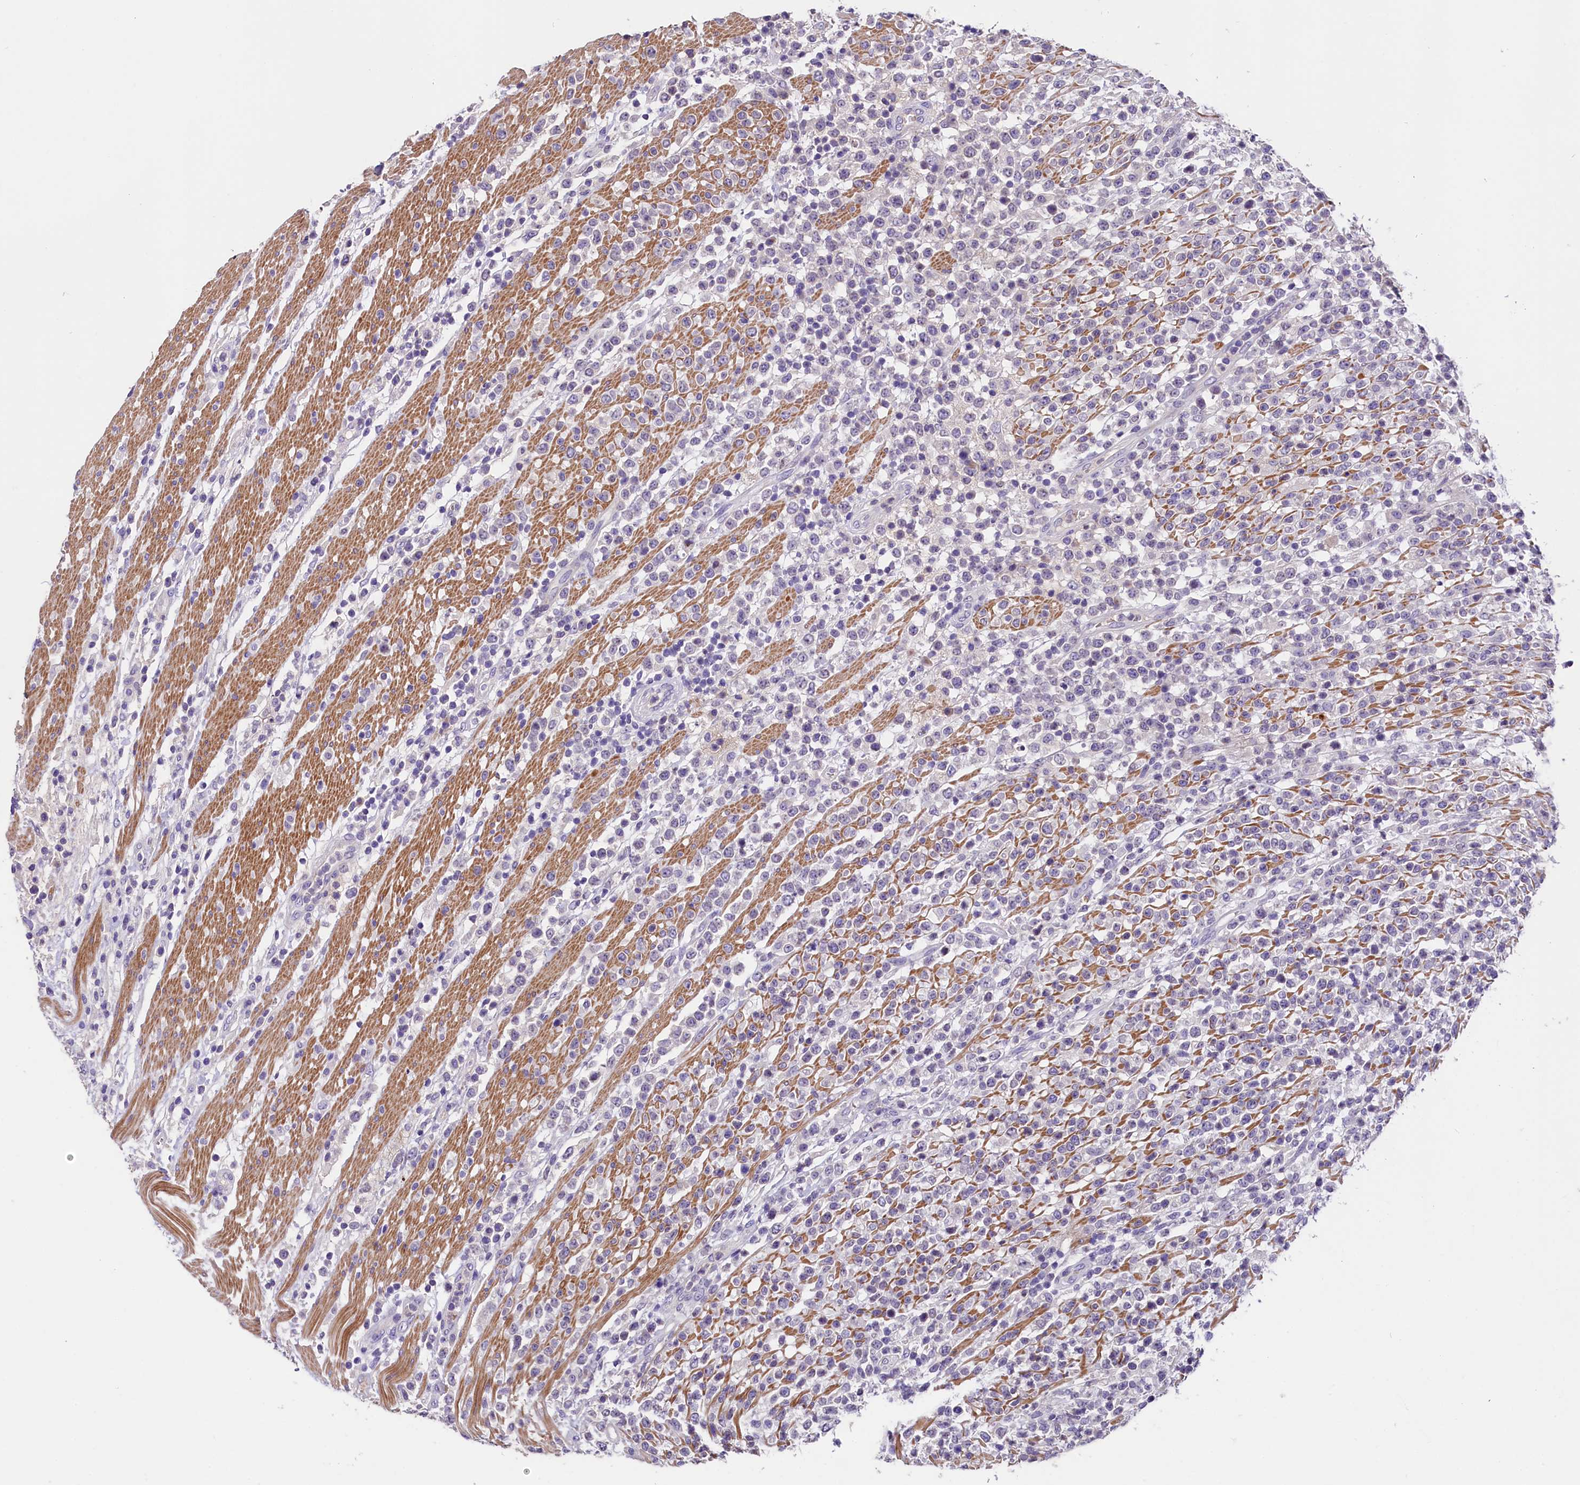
{"staining": {"intensity": "negative", "quantity": "none", "location": "none"}, "tissue": "lymphoma", "cell_type": "Tumor cells", "image_type": "cancer", "snomed": [{"axis": "morphology", "description": "Malignant lymphoma, non-Hodgkin's type, High grade"}, {"axis": "topography", "description": "Colon"}], "caption": "This is an immunohistochemistry (IHC) histopathology image of malignant lymphoma, non-Hodgkin's type (high-grade). There is no staining in tumor cells.", "gene": "MEX3B", "patient": {"sex": "female", "age": 53}}